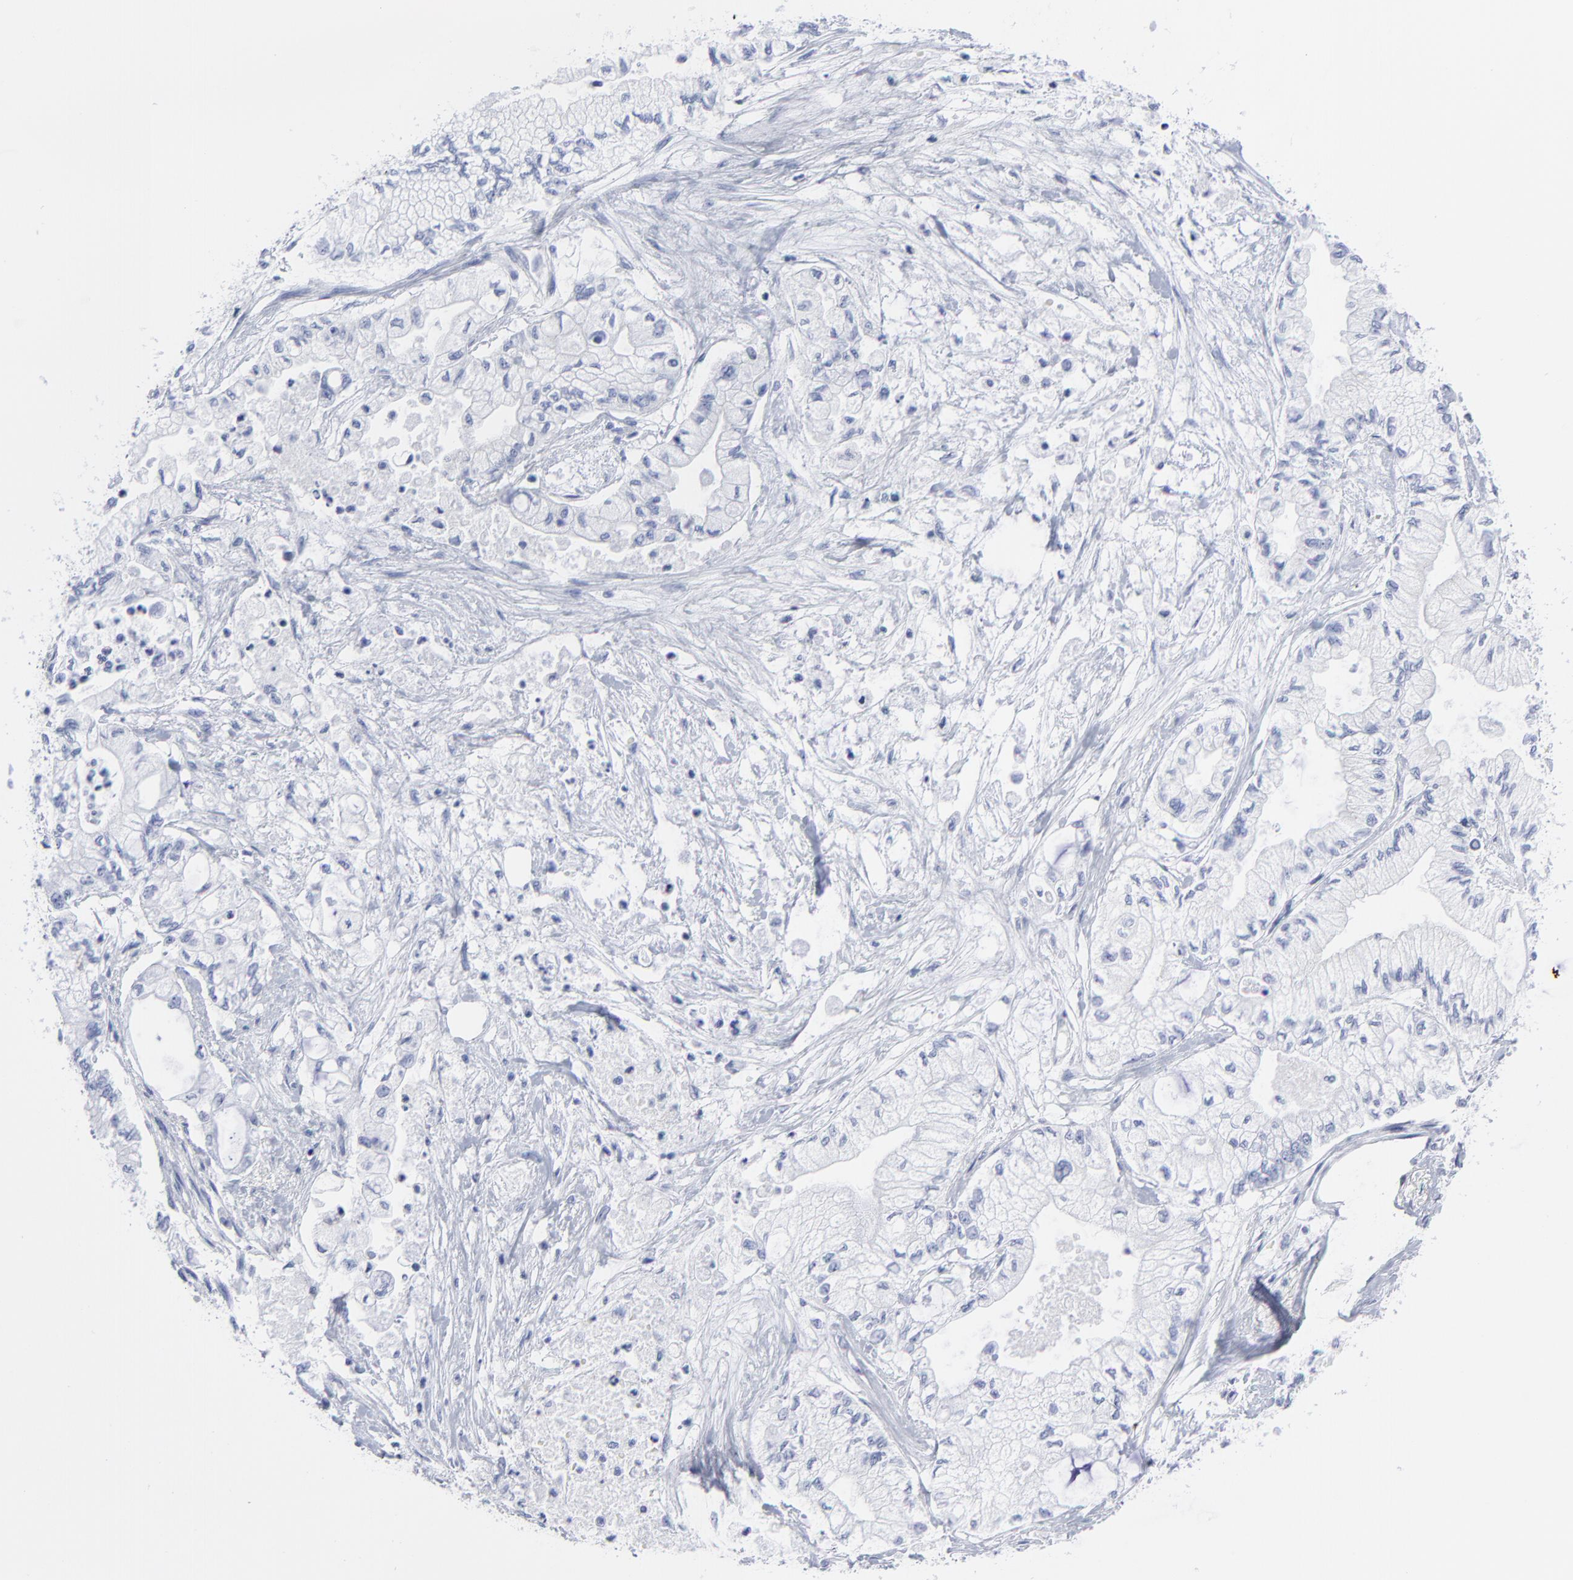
{"staining": {"intensity": "negative", "quantity": "none", "location": "none"}, "tissue": "pancreatic cancer", "cell_type": "Tumor cells", "image_type": "cancer", "snomed": [{"axis": "morphology", "description": "Adenocarcinoma, NOS"}, {"axis": "topography", "description": "Pancreas"}], "caption": "The micrograph displays no significant staining in tumor cells of pancreatic cancer.", "gene": "CNTN3", "patient": {"sex": "male", "age": 79}}